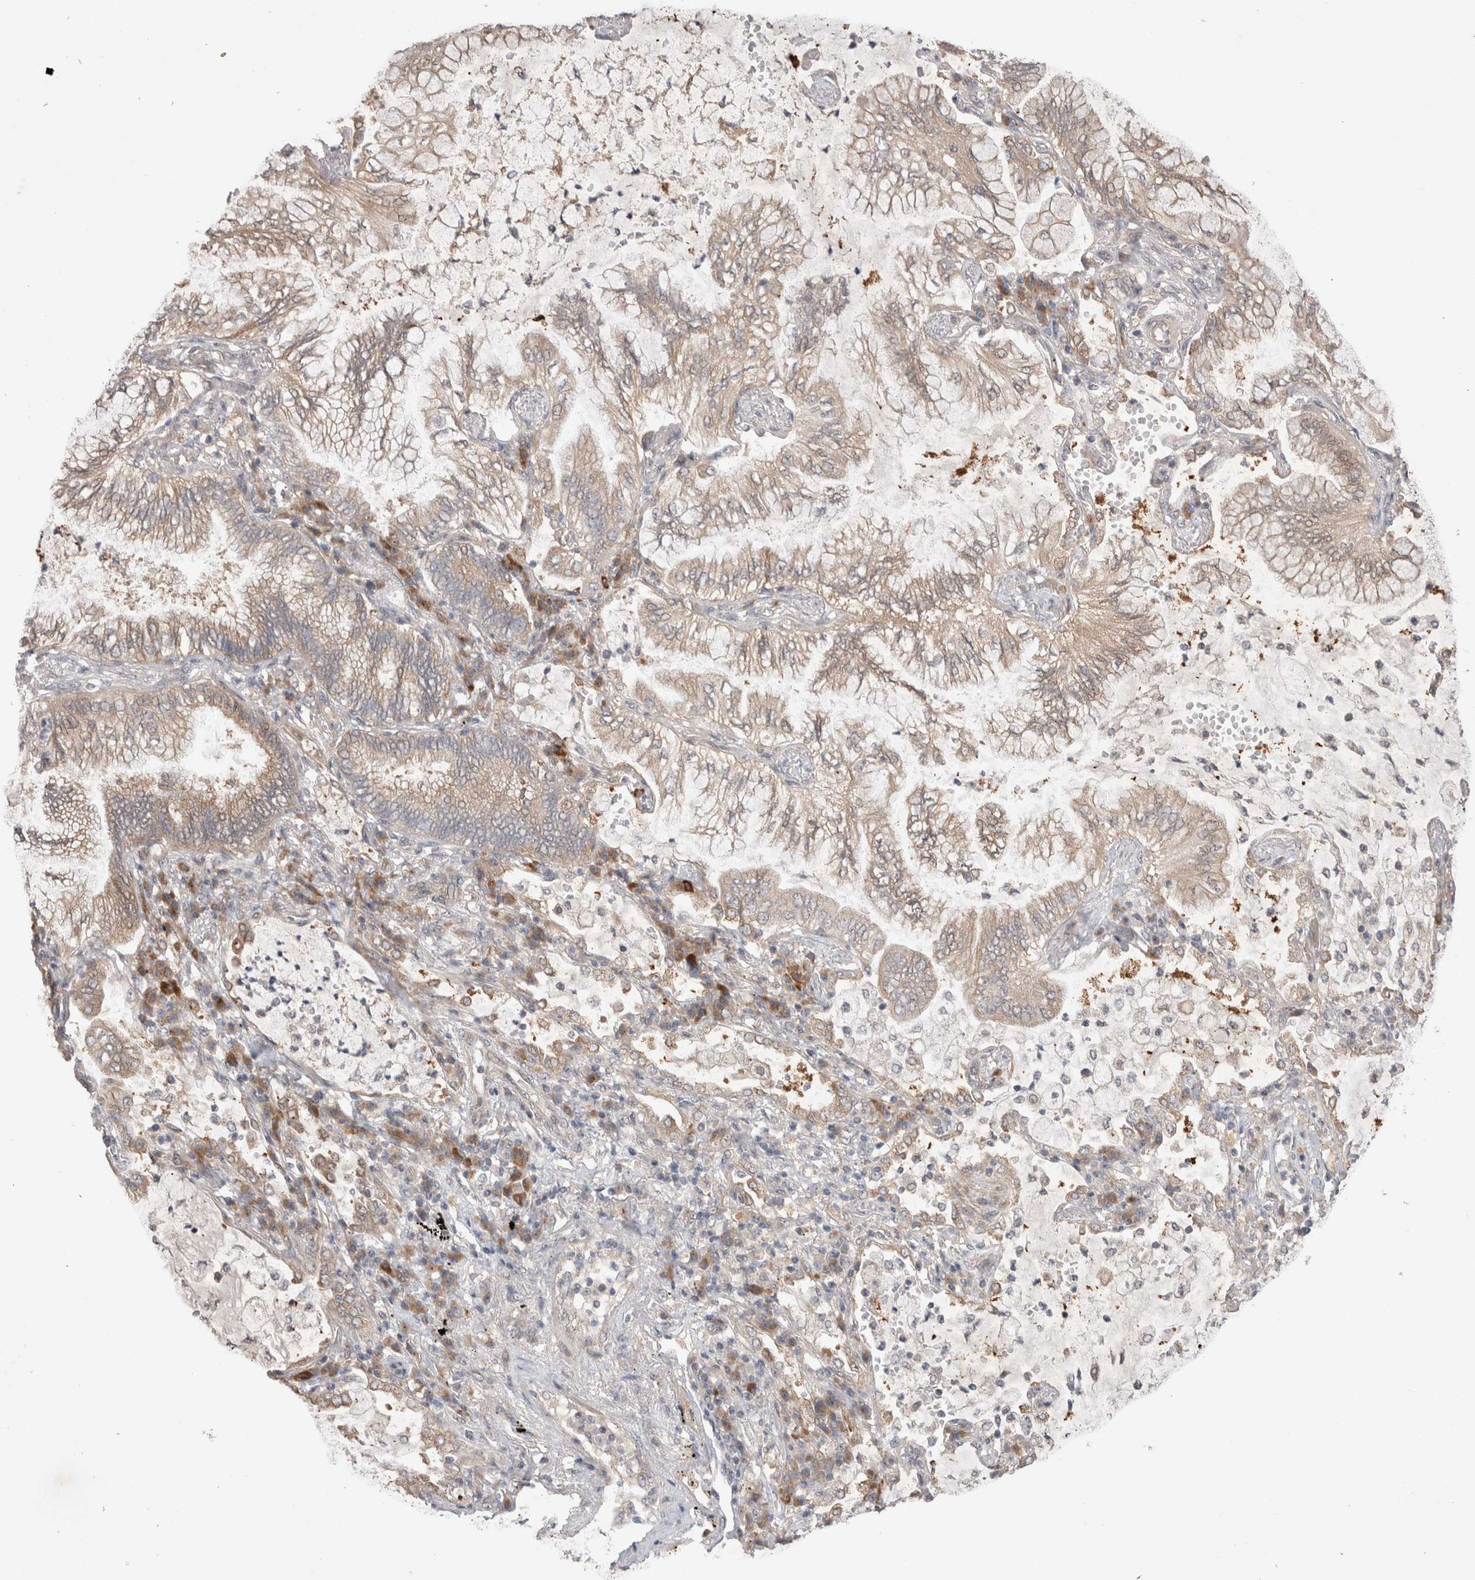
{"staining": {"intensity": "weak", "quantity": "25%-75%", "location": "cytoplasmic/membranous"}, "tissue": "lung cancer", "cell_type": "Tumor cells", "image_type": "cancer", "snomed": [{"axis": "morphology", "description": "Adenocarcinoma, NOS"}, {"axis": "topography", "description": "Lung"}], "caption": "An immunohistochemistry micrograph of tumor tissue is shown. Protein staining in brown labels weak cytoplasmic/membranous positivity in lung adenocarcinoma within tumor cells. The staining was performed using DAB (3,3'-diaminobenzidine), with brown indicating positive protein expression. Nuclei are stained blue with hematoxylin.", "gene": "SLC29A1", "patient": {"sex": "female", "age": 70}}